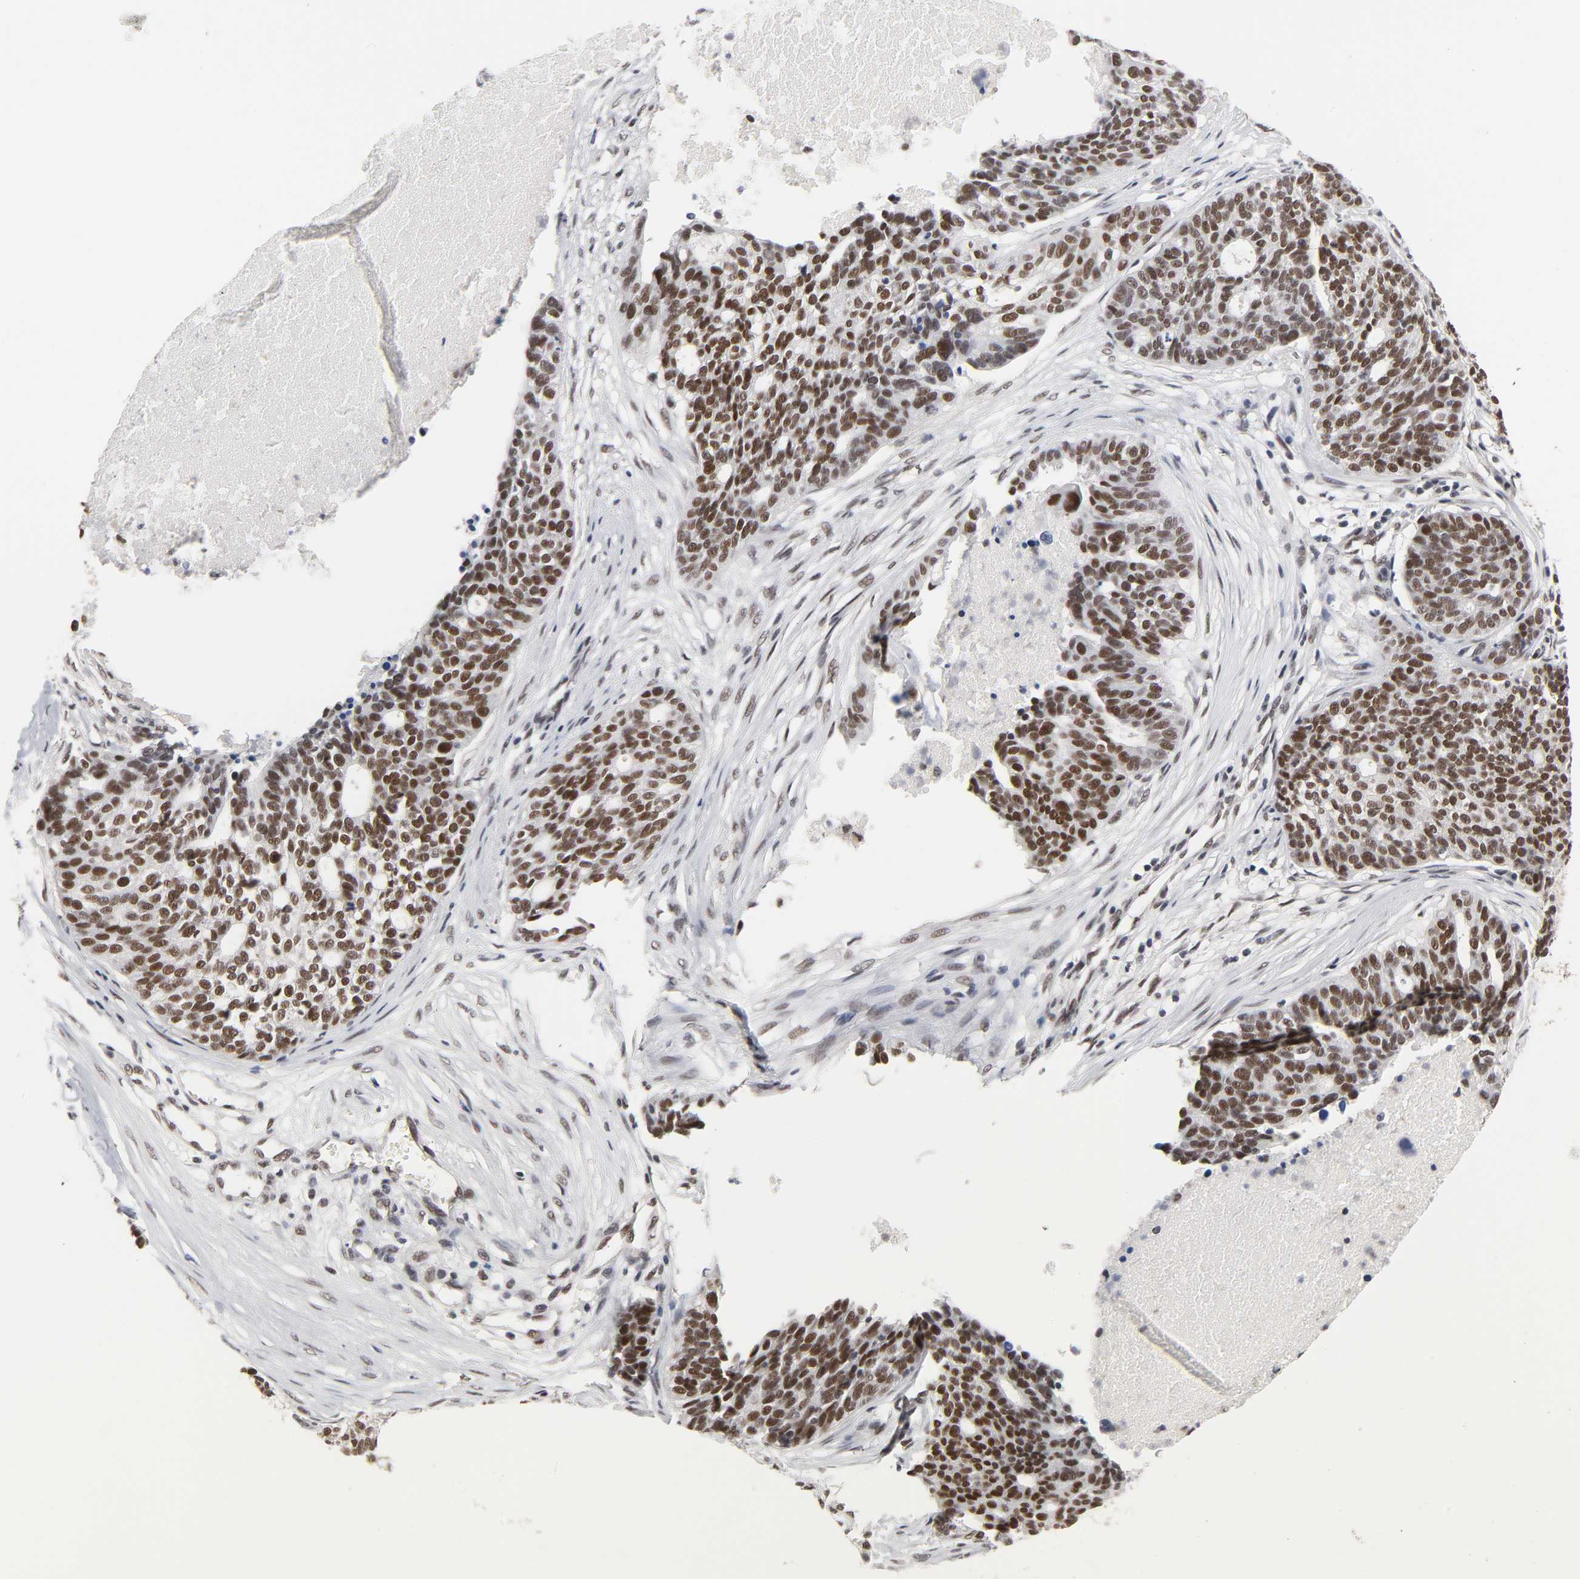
{"staining": {"intensity": "moderate", "quantity": ">75%", "location": "nuclear"}, "tissue": "ovarian cancer", "cell_type": "Tumor cells", "image_type": "cancer", "snomed": [{"axis": "morphology", "description": "Cystadenocarcinoma, serous, NOS"}, {"axis": "topography", "description": "Ovary"}], "caption": "IHC photomicrograph of human ovarian serous cystadenocarcinoma stained for a protein (brown), which demonstrates medium levels of moderate nuclear expression in approximately >75% of tumor cells.", "gene": "TRIM33", "patient": {"sex": "female", "age": 59}}